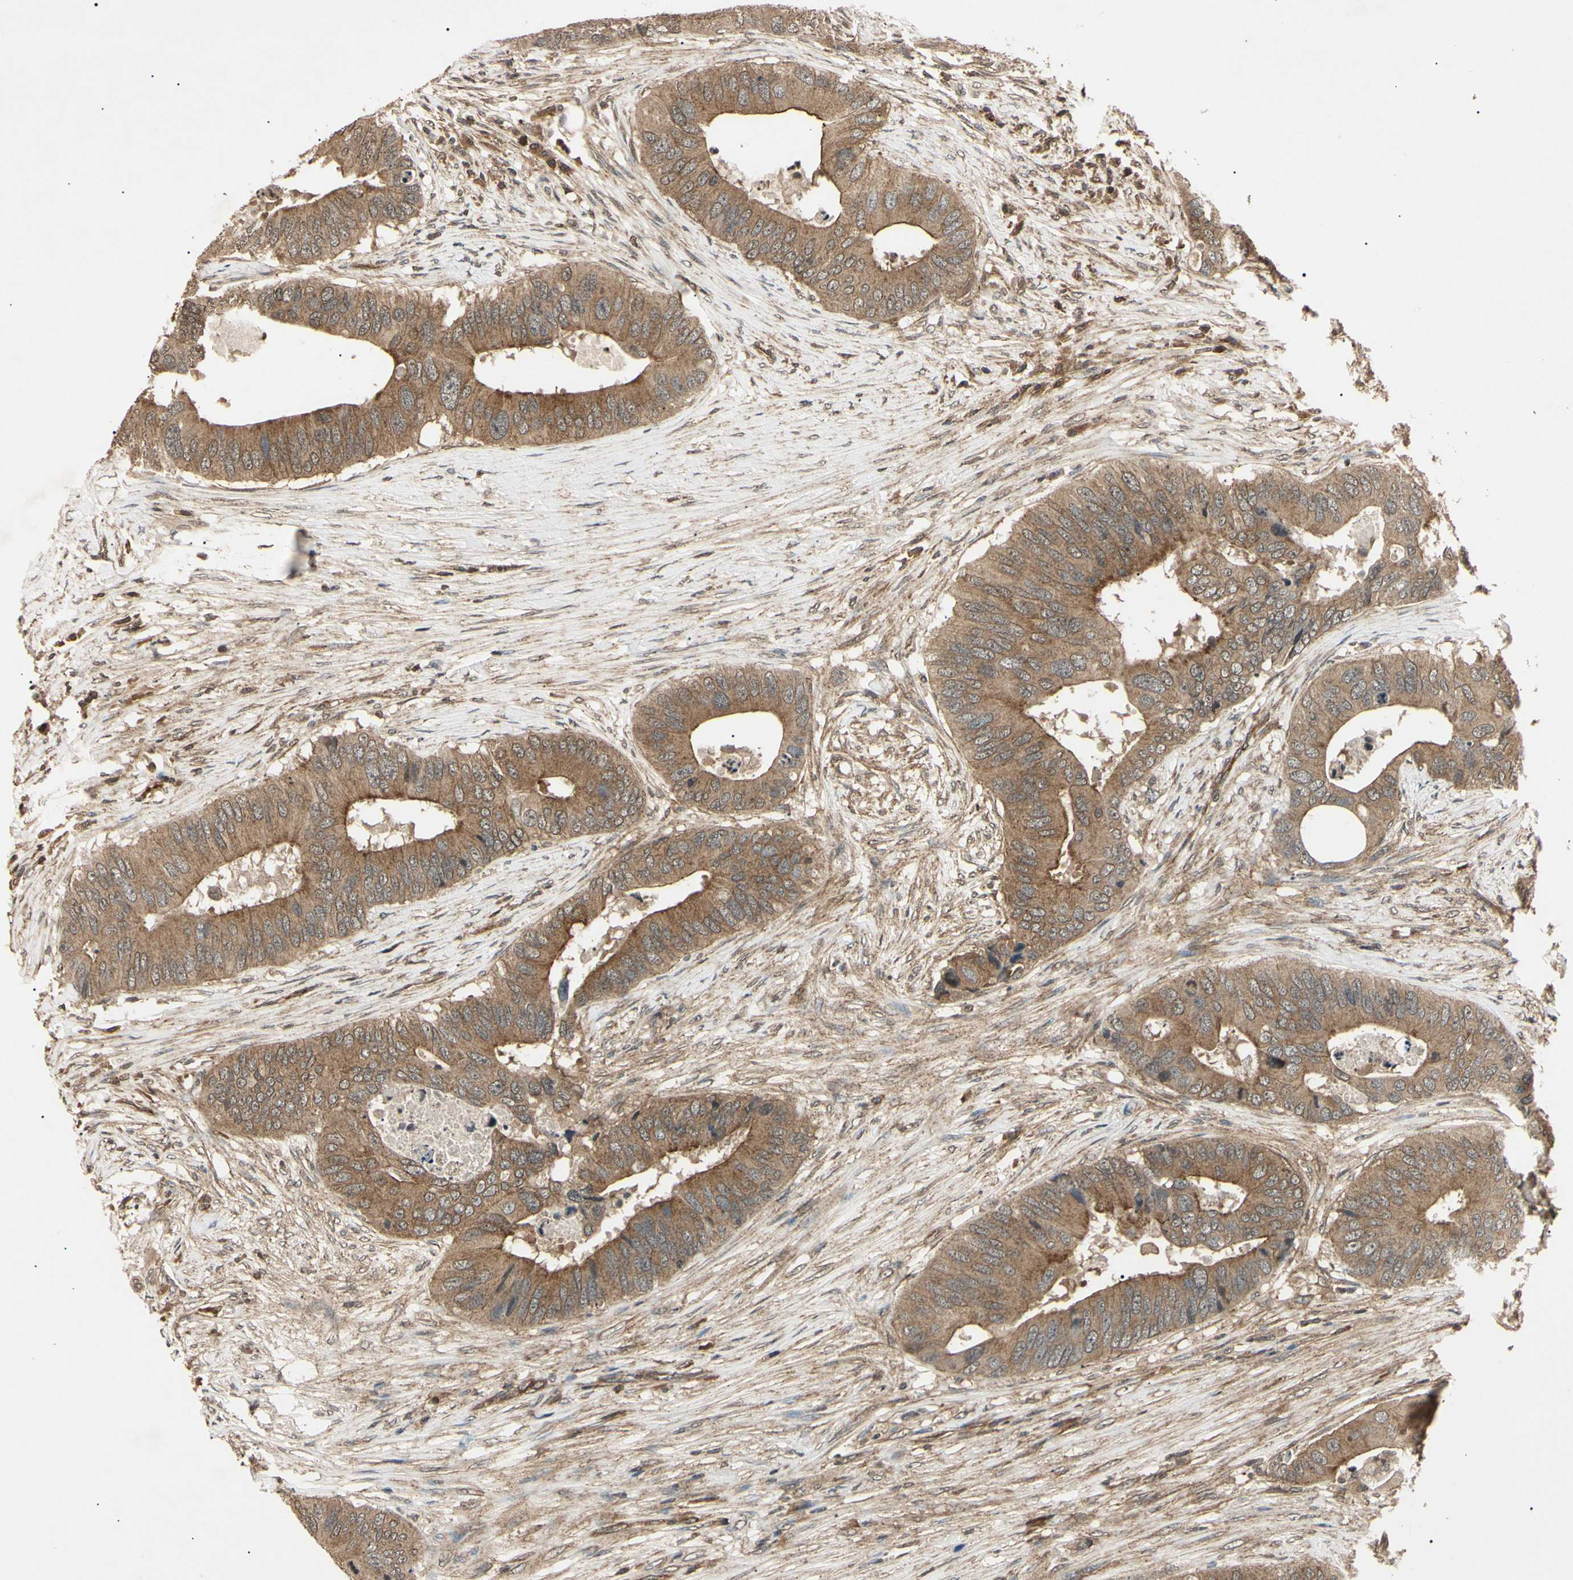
{"staining": {"intensity": "moderate", "quantity": "25%-75%", "location": "cytoplasmic/membranous"}, "tissue": "colorectal cancer", "cell_type": "Tumor cells", "image_type": "cancer", "snomed": [{"axis": "morphology", "description": "Adenocarcinoma, NOS"}, {"axis": "topography", "description": "Colon"}], "caption": "Adenocarcinoma (colorectal) stained with immunohistochemistry (IHC) displays moderate cytoplasmic/membranous staining in about 25%-75% of tumor cells.", "gene": "EPN1", "patient": {"sex": "male", "age": 71}}